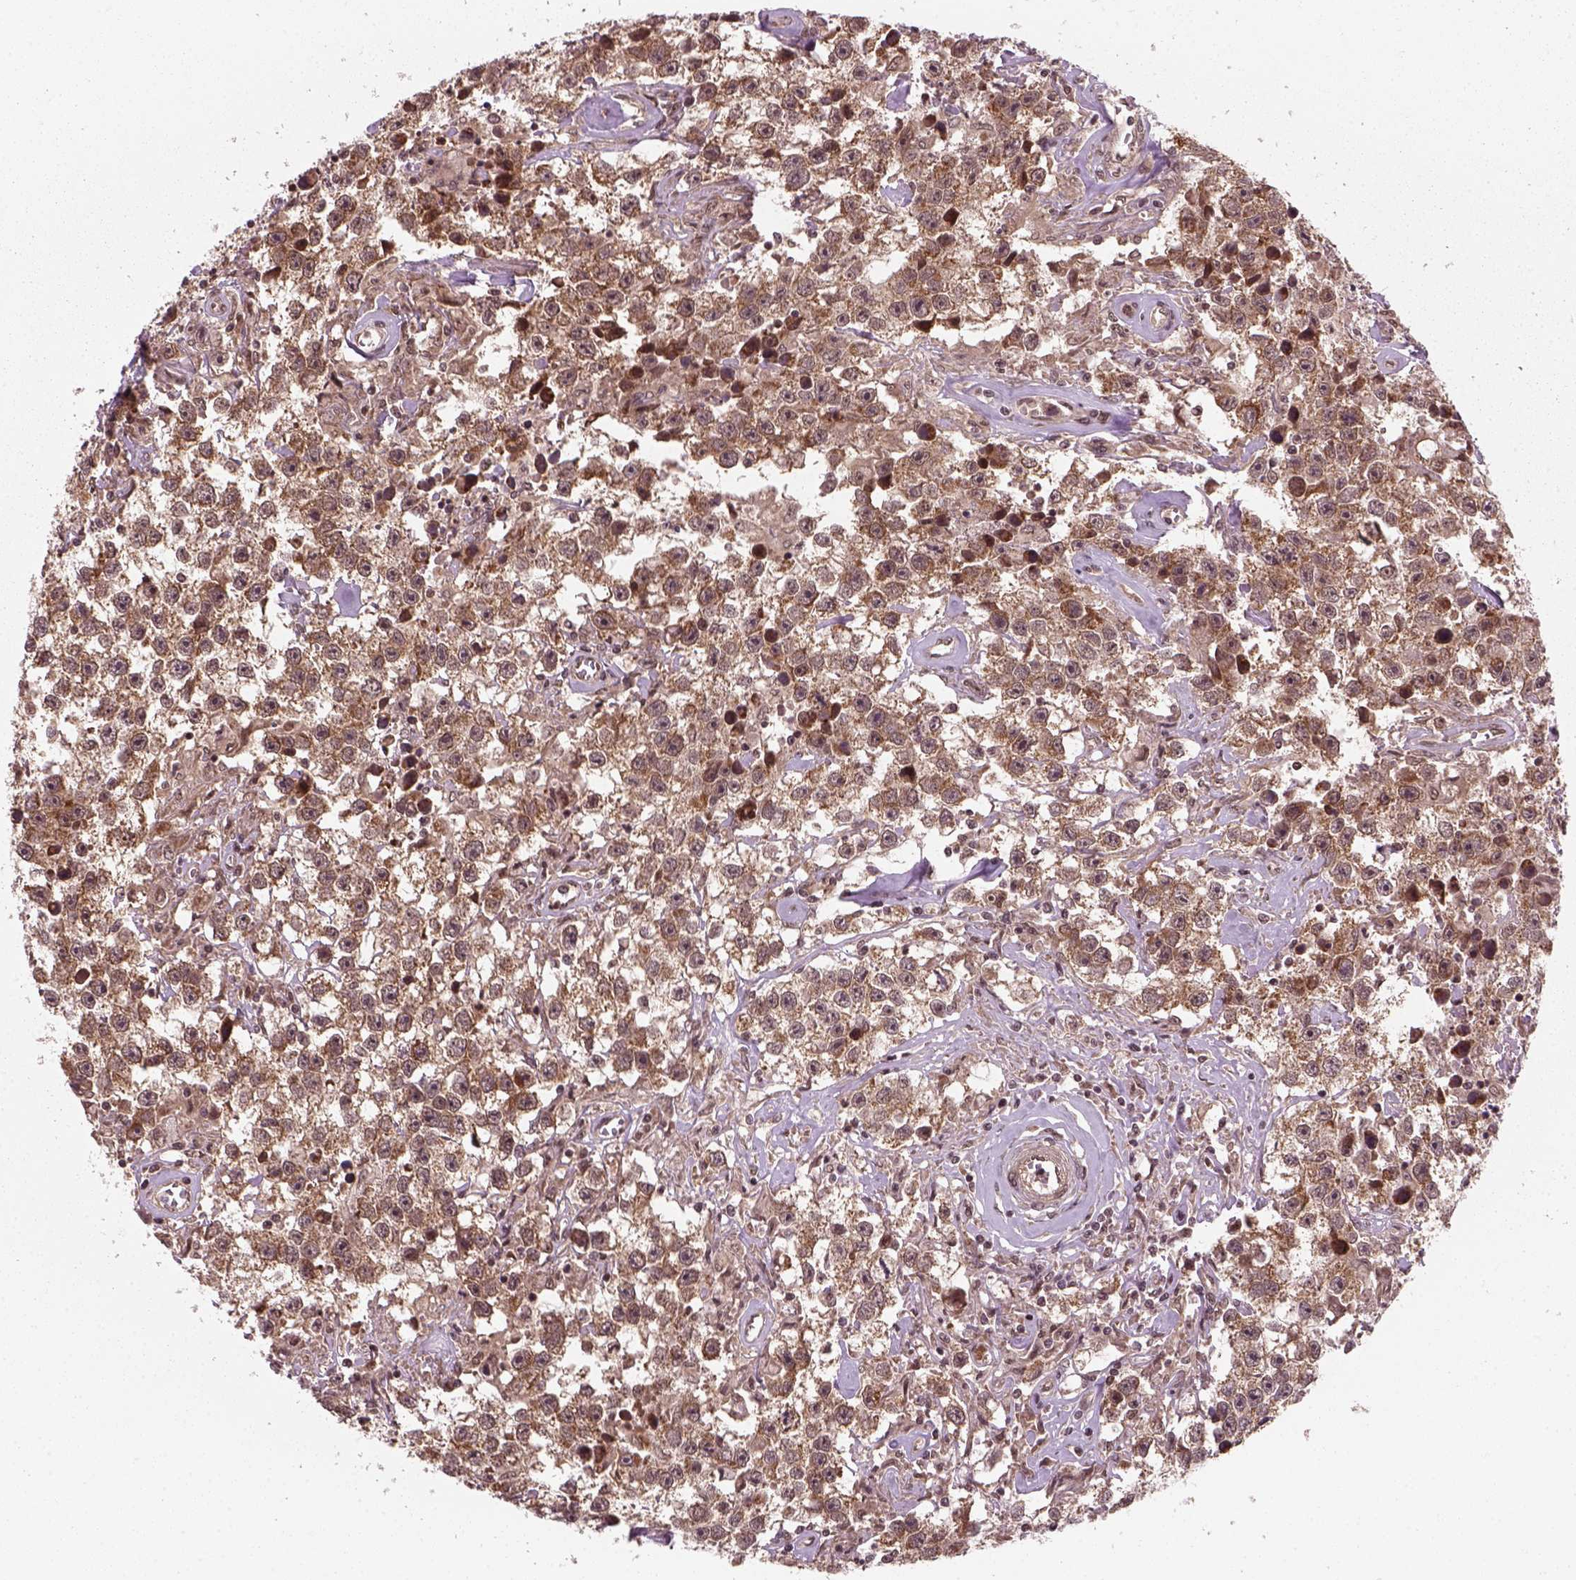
{"staining": {"intensity": "moderate", "quantity": ">75%", "location": "cytoplasmic/membranous"}, "tissue": "testis cancer", "cell_type": "Tumor cells", "image_type": "cancer", "snomed": [{"axis": "morphology", "description": "Seminoma, NOS"}, {"axis": "topography", "description": "Testis"}], "caption": "IHC of seminoma (testis) demonstrates medium levels of moderate cytoplasmic/membranous expression in approximately >75% of tumor cells.", "gene": "NUDT9", "patient": {"sex": "male", "age": 43}}